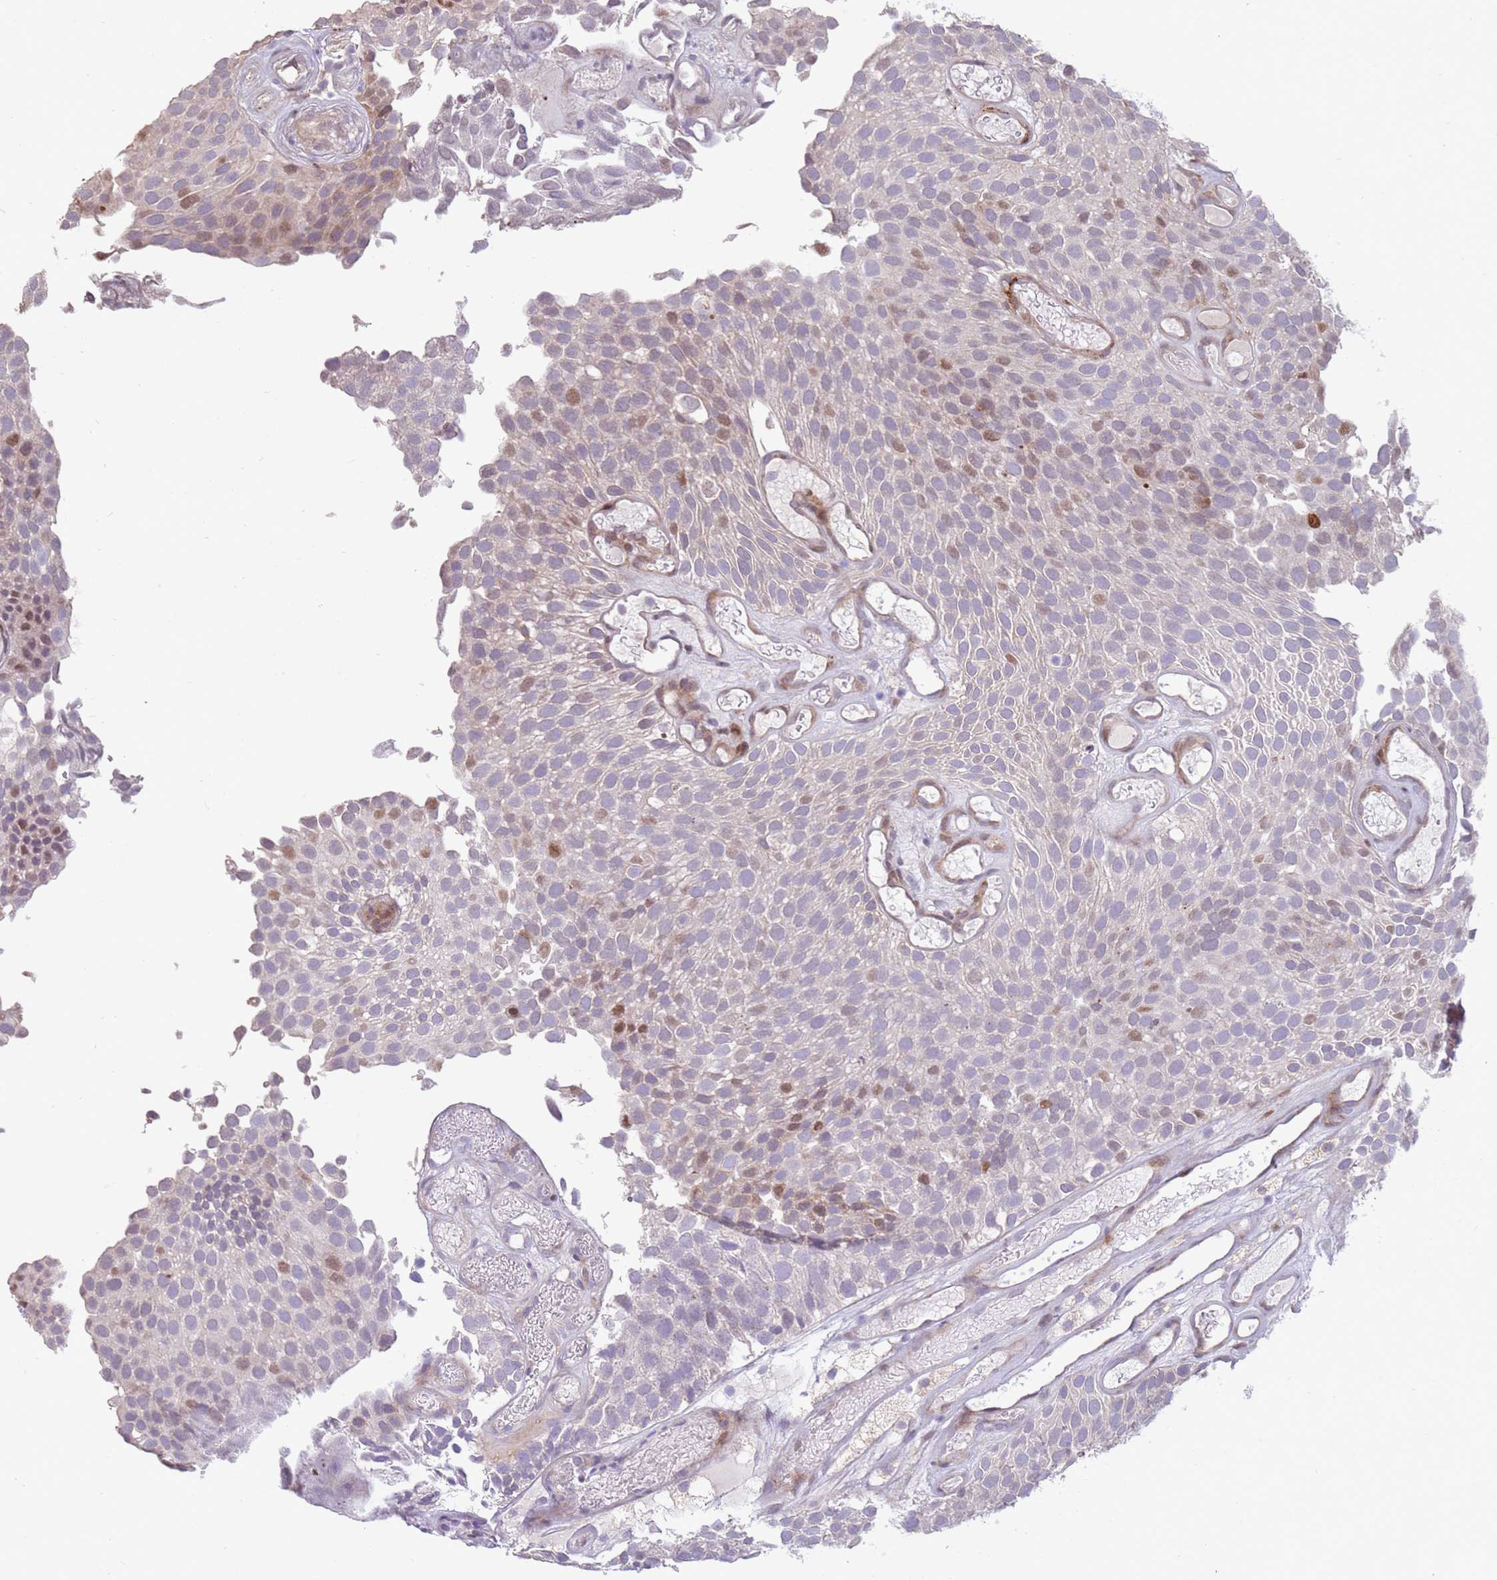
{"staining": {"intensity": "weak", "quantity": "<25%", "location": "nuclear"}, "tissue": "urothelial cancer", "cell_type": "Tumor cells", "image_type": "cancer", "snomed": [{"axis": "morphology", "description": "Urothelial carcinoma, Low grade"}, {"axis": "topography", "description": "Urinary bladder"}], "caption": "DAB (3,3'-diaminobenzidine) immunohistochemical staining of human urothelial cancer reveals no significant expression in tumor cells. The staining is performed using DAB brown chromogen with nuclei counter-stained in using hematoxylin.", "gene": "LGI4", "patient": {"sex": "male", "age": 89}}